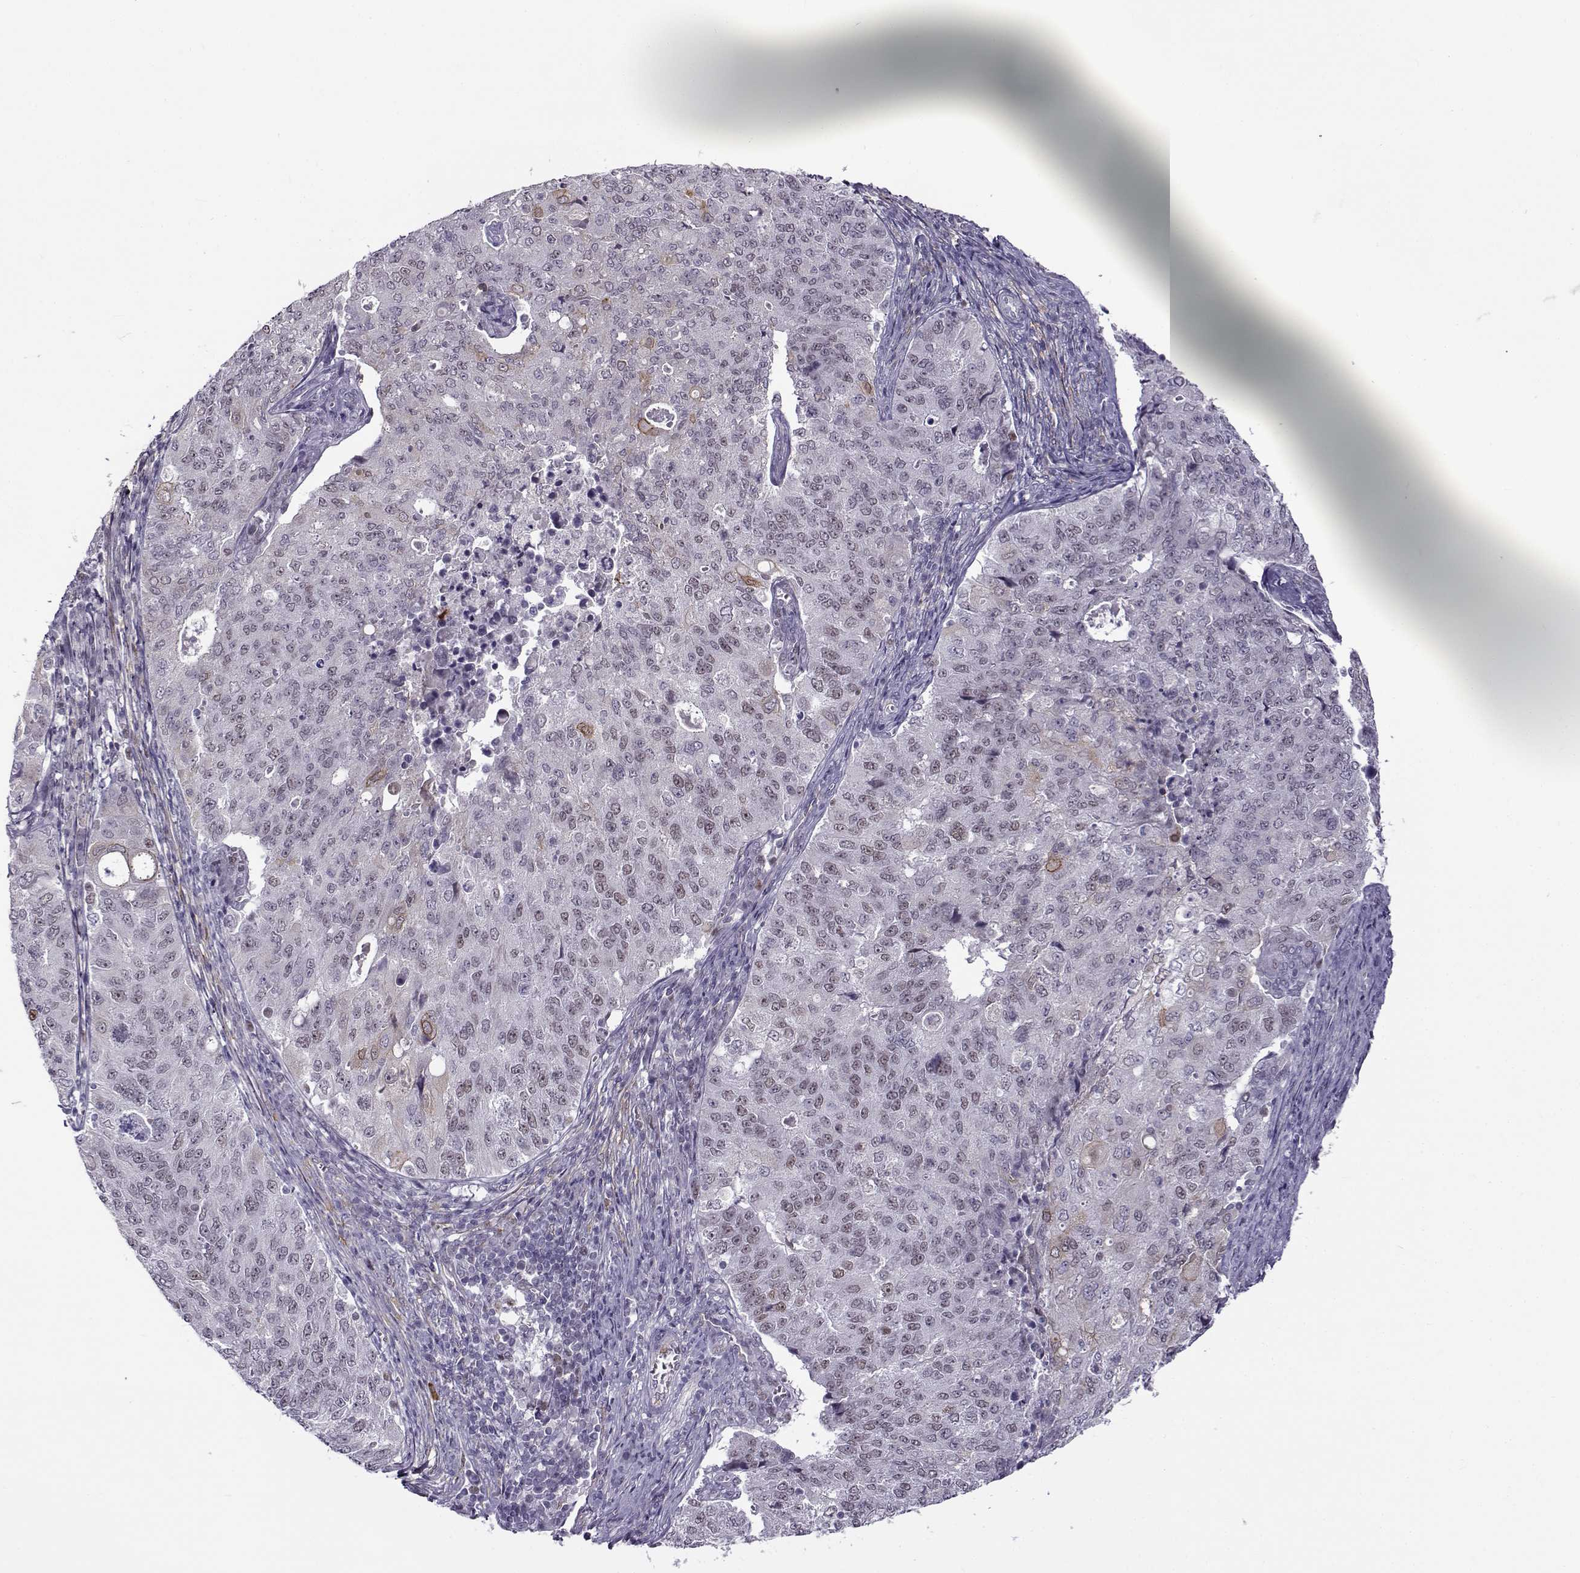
{"staining": {"intensity": "negative", "quantity": "none", "location": "none"}, "tissue": "endometrial cancer", "cell_type": "Tumor cells", "image_type": "cancer", "snomed": [{"axis": "morphology", "description": "Adenocarcinoma, NOS"}, {"axis": "topography", "description": "Endometrium"}], "caption": "IHC histopathology image of neoplastic tissue: human endometrial cancer (adenocarcinoma) stained with DAB demonstrates no significant protein staining in tumor cells.", "gene": "BACH1", "patient": {"sex": "female", "age": 43}}